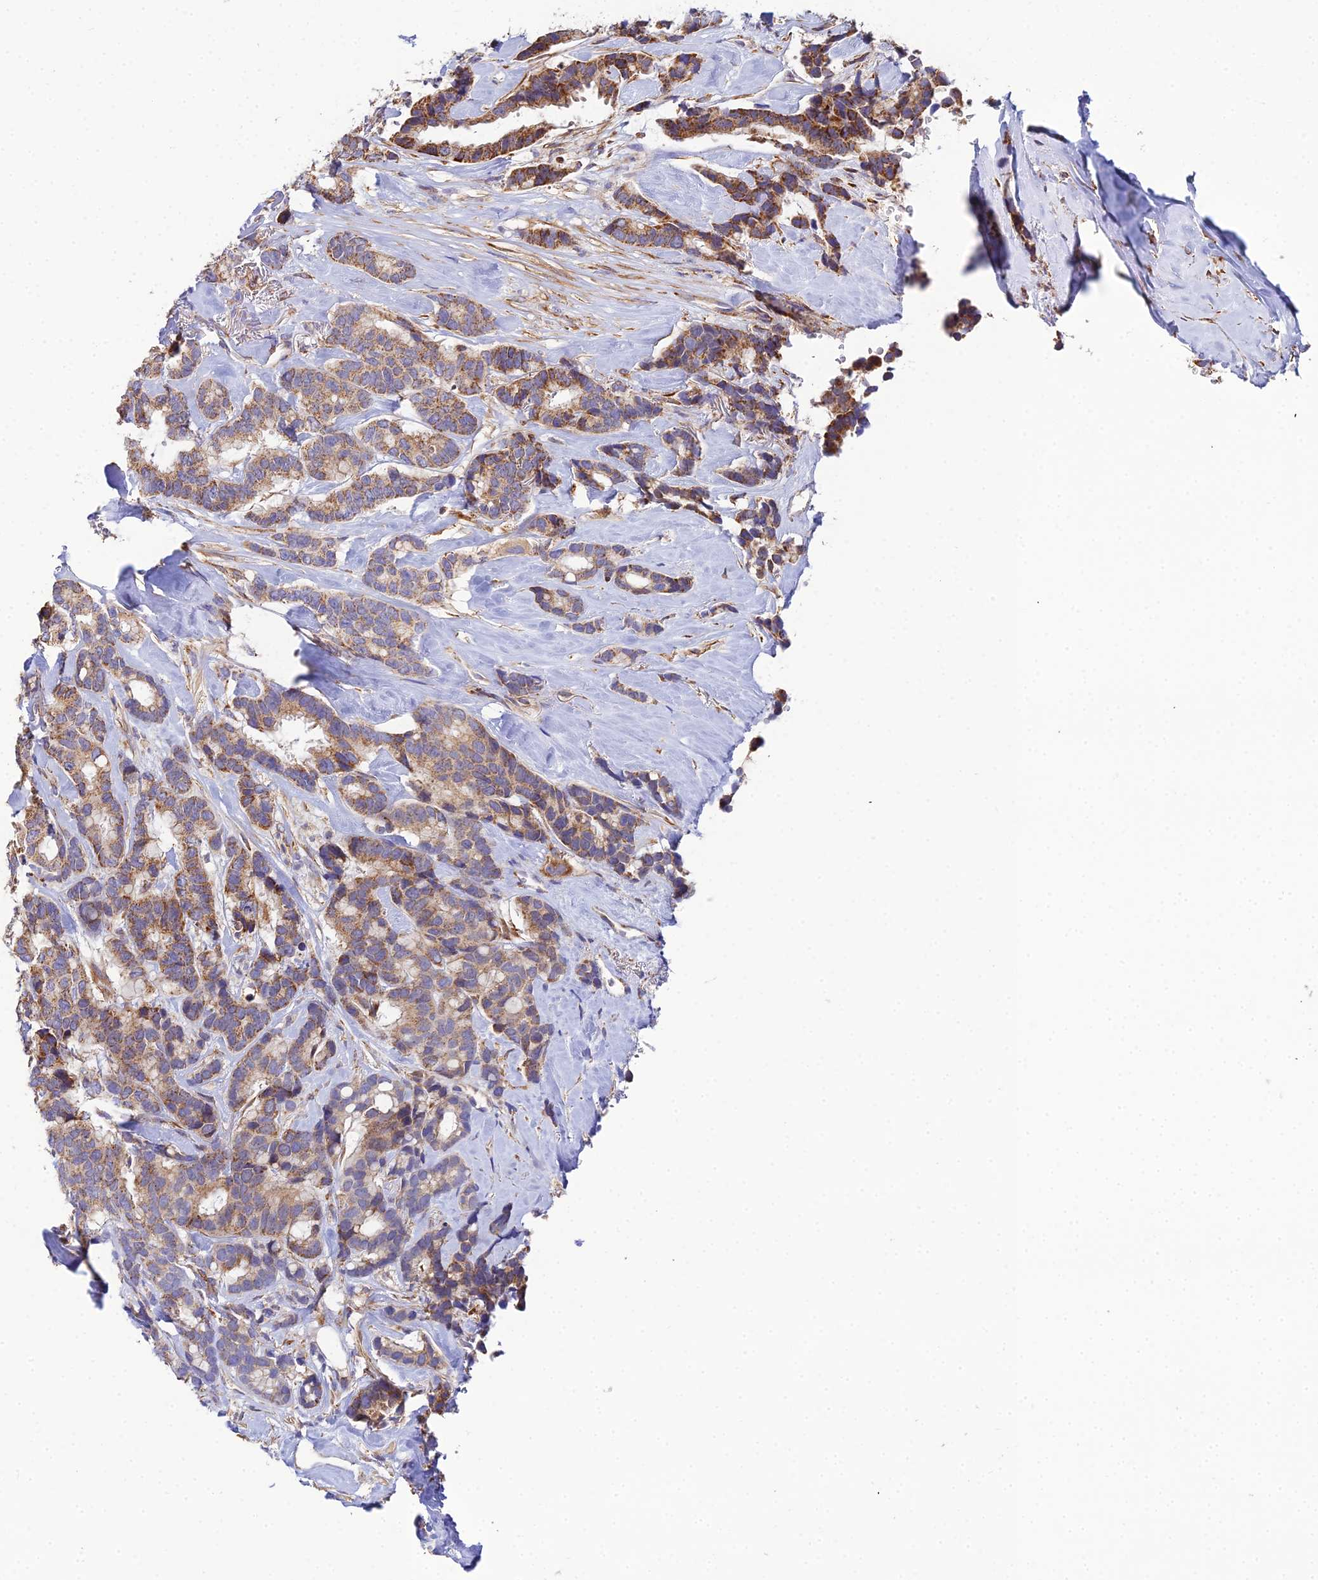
{"staining": {"intensity": "moderate", "quantity": ">75%", "location": "cytoplasmic/membranous"}, "tissue": "breast cancer", "cell_type": "Tumor cells", "image_type": "cancer", "snomed": [{"axis": "morphology", "description": "Duct carcinoma"}, {"axis": "topography", "description": "Breast"}], "caption": "Immunohistochemistry histopathology image of intraductal carcinoma (breast) stained for a protein (brown), which shows medium levels of moderate cytoplasmic/membranous staining in about >75% of tumor cells.", "gene": "ACOT2", "patient": {"sex": "female", "age": 87}}